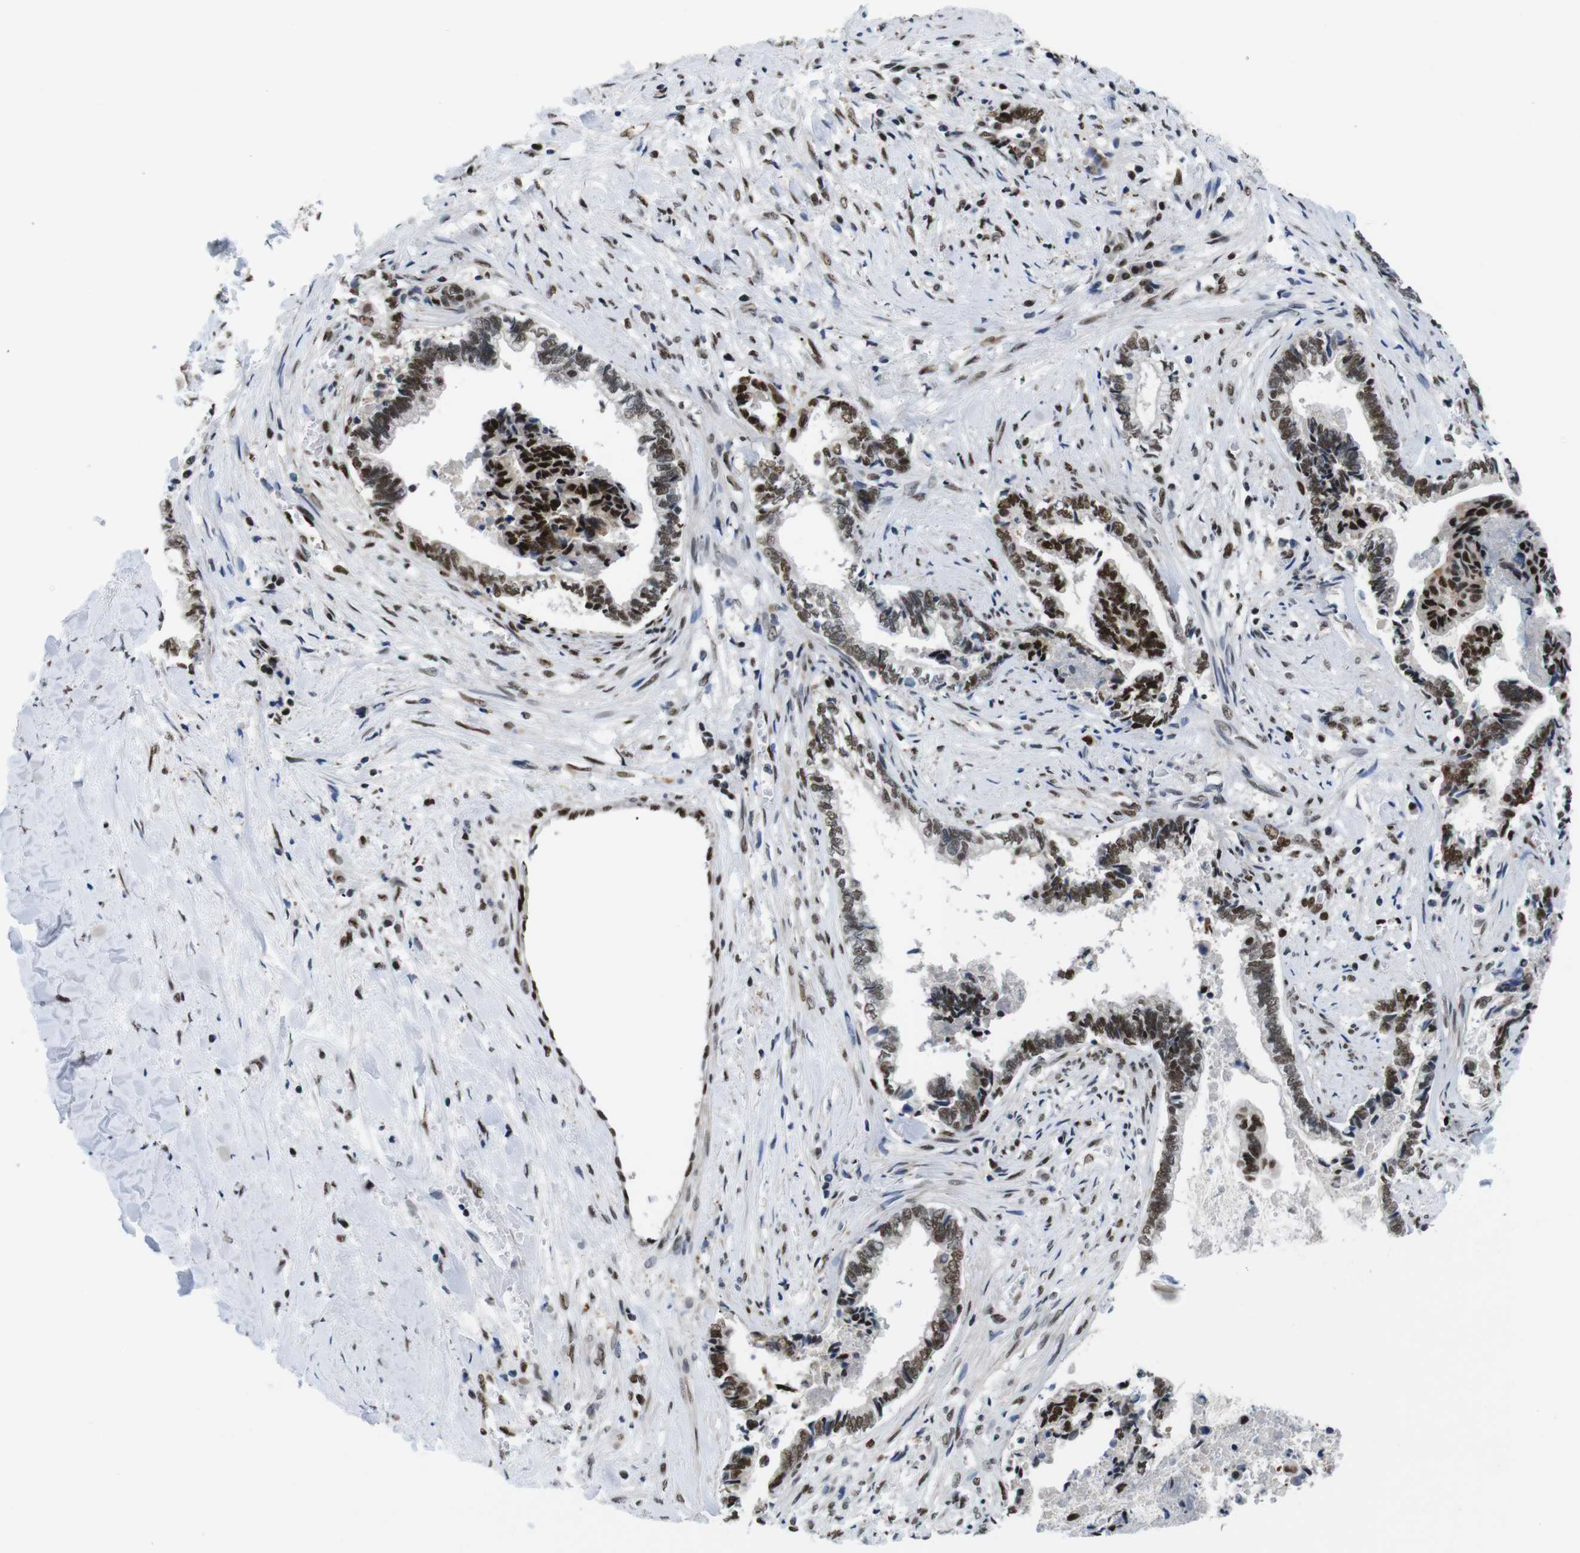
{"staining": {"intensity": "moderate", "quantity": ">75%", "location": "nuclear"}, "tissue": "liver cancer", "cell_type": "Tumor cells", "image_type": "cancer", "snomed": [{"axis": "morphology", "description": "Cholangiocarcinoma"}, {"axis": "topography", "description": "Liver"}], "caption": "A photomicrograph of human liver cholangiocarcinoma stained for a protein shows moderate nuclear brown staining in tumor cells.", "gene": "PSME3", "patient": {"sex": "male", "age": 57}}